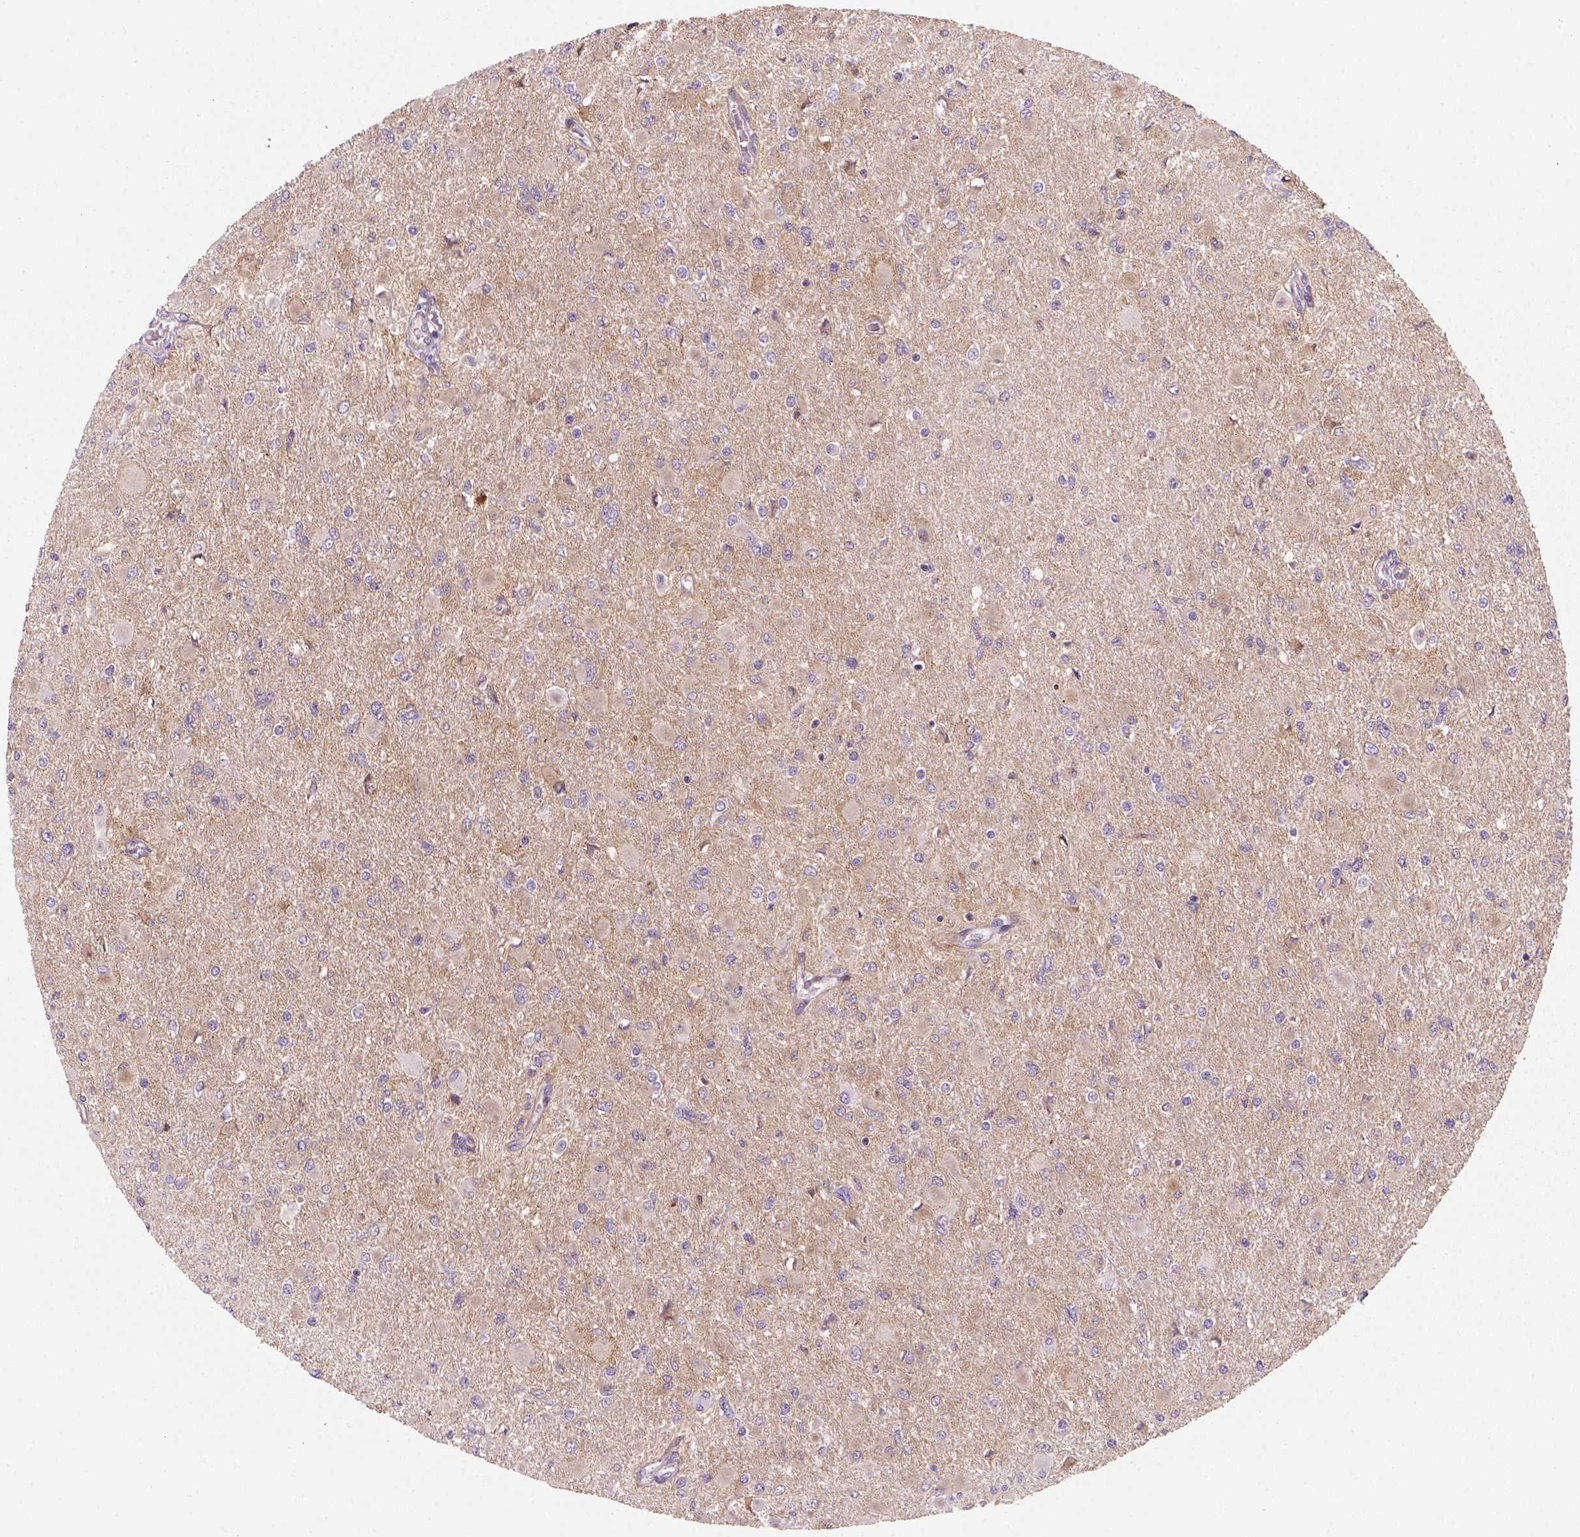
{"staining": {"intensity": "negative", "quantity": "none", "location": "none"}, "tissue": "glioma", "cell_type": "Tumor cells", "image_type": "cancer", "snomed": [{"axis": "morphology", "description": "Glioma, malignant, High grade"}, {"axis": "topography", "description": "Cerebral cortex"}], "caption": "Tumor cells are negative for protein expression in human malignant high-grade glioma.", "gene": "VSTM5", "patient": {"sex": "female", "age": 36}}